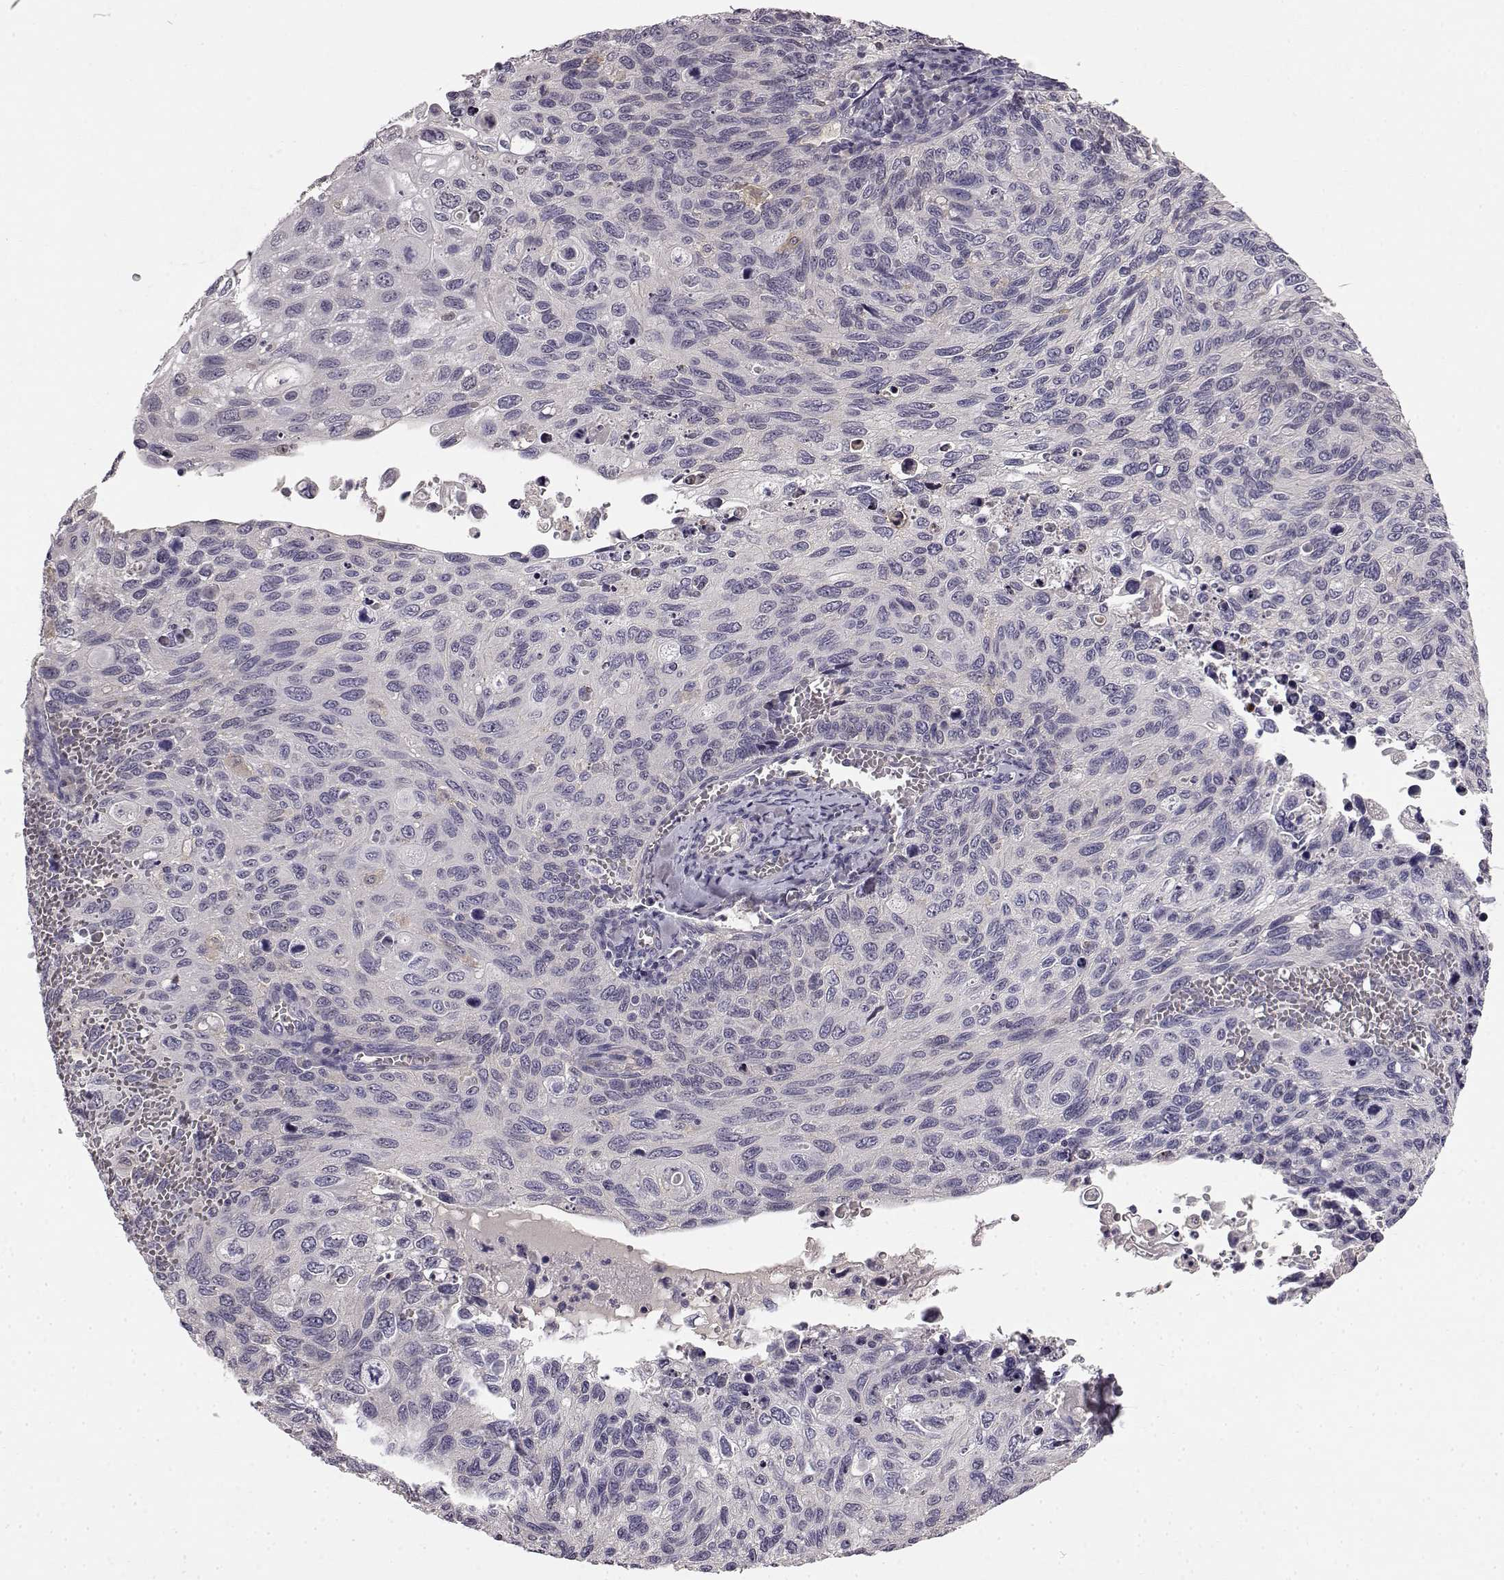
{"staining": {"intensity": "negative", "quantity": "none", "location": "none"}, "tissue": "cervical cancer", "cell_type": "Tumor cells", "image_type": "cancer", "snomed": [{"axis": "morphology", "description": "Squamous cell carcinoma, NOS"}, {"axis": "topography", "description": "Cervix"}], "caption": "The photomicrograph displays no staining of tumor cells in squamous cell carcinoma (cervical).", "gene": "KRT85", "patient": {"sex": "female", "age": 70}}